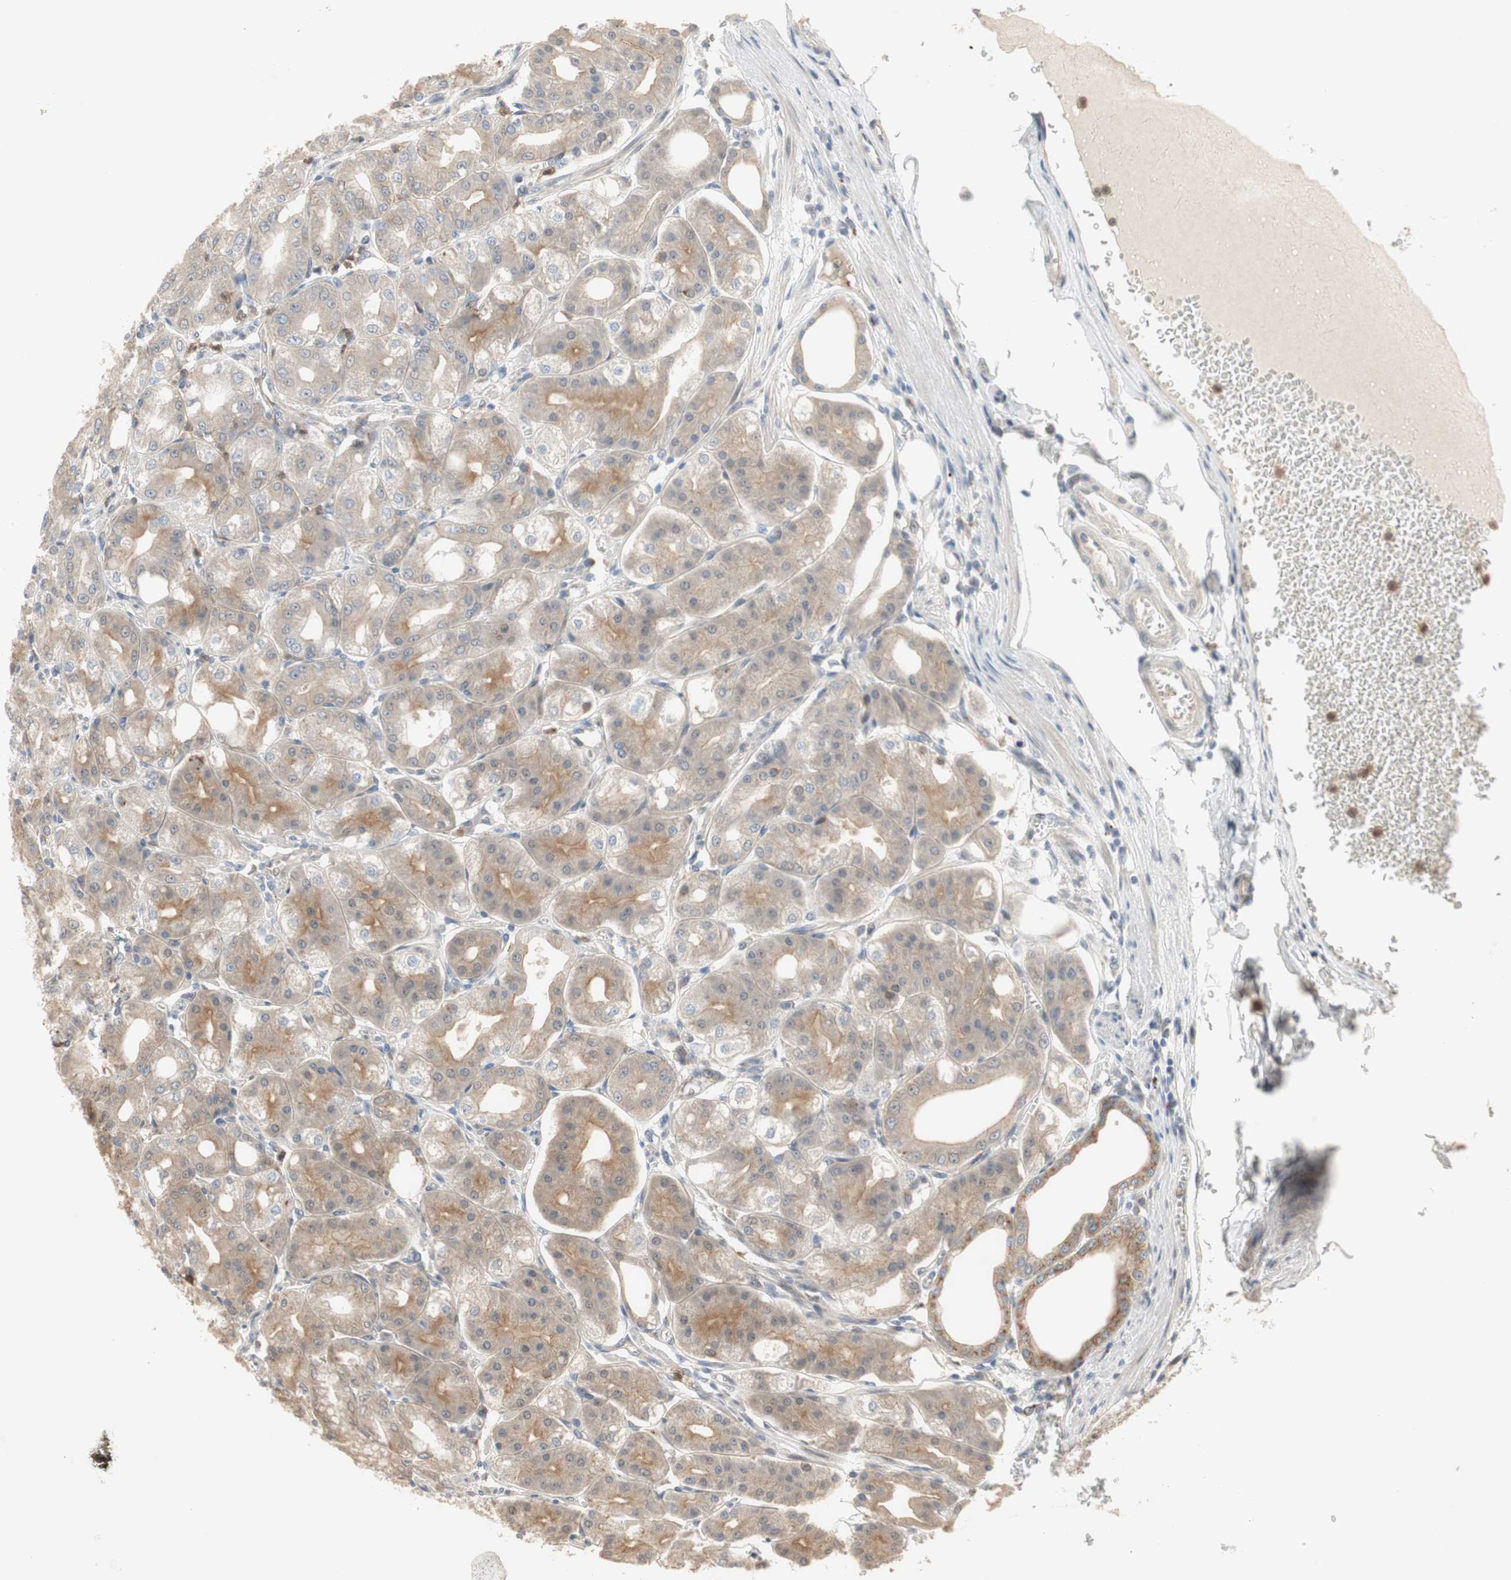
{"staining": {"intensity": "weak", "quantity": "25%-75%", "location": "cytoplasmic/membranous"}, "tissue": "stomach", "cell_type": "Glandular cells", "image_type": "normal", "snomed": [{"axis": "morphology", "description": "Normal tissue, NOS"}, {"axis": "topography", "description": "Stomach, lower"}], "caption": "Weak cytoplasmic/membranous protein expression is seen in approximately 25%-75% of glandular cells in stomach. The staining was performed using DAB (3,3'-diaminobenzidine), with brown indicating positive protein expression. Nuclei are stained blue with hematoxylin.", "gene": "SNX4", "patient": {"sex": "male", "age": 71}}